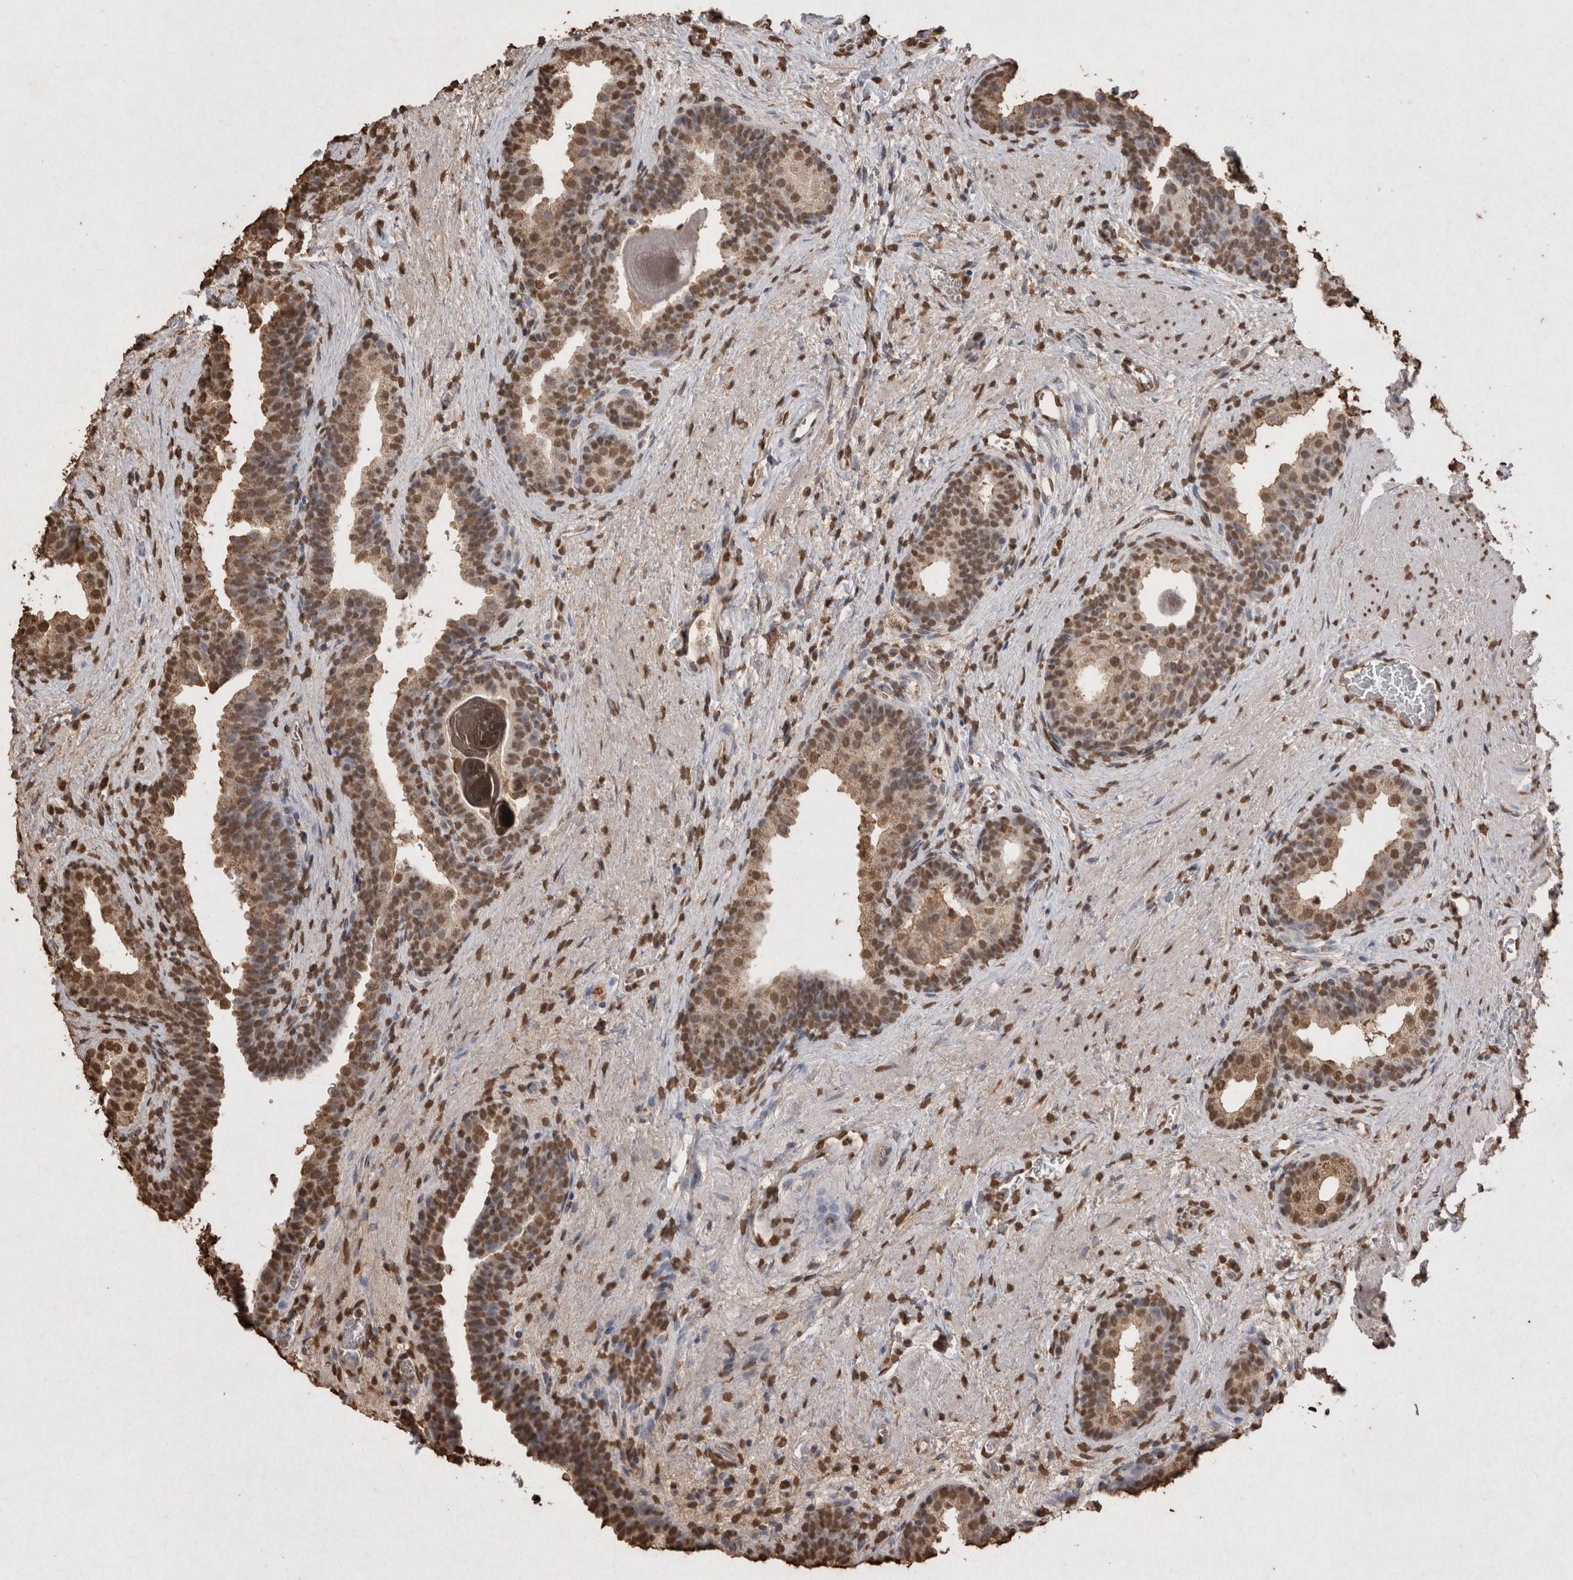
{"staining": {"intensity": "moderate", "quantity": ">75%", "location": "nuclear"}, "tissue": "prostate", "cell_type": "Glandular cells", "image_type": "normal", "snomed": [{"axis": "morphology", "description": "Normal tissue, NOS"}, {"axis": "topography", "description": "Prostate"}], "caption": "DAB (3,3'-diaminobenzidine) immunohistochemical staining of normal human prostate exhibits moderate nuclear protein staining in about >75% of glandular cells. Using DAB (3,3'-diaminobenzidine) (brown) and hematoxylin (blue) stains, captured at high magnification using brightfield microscopy.", "gene": "POU5F1", "patient": {"sex": "male", "age": 48}}